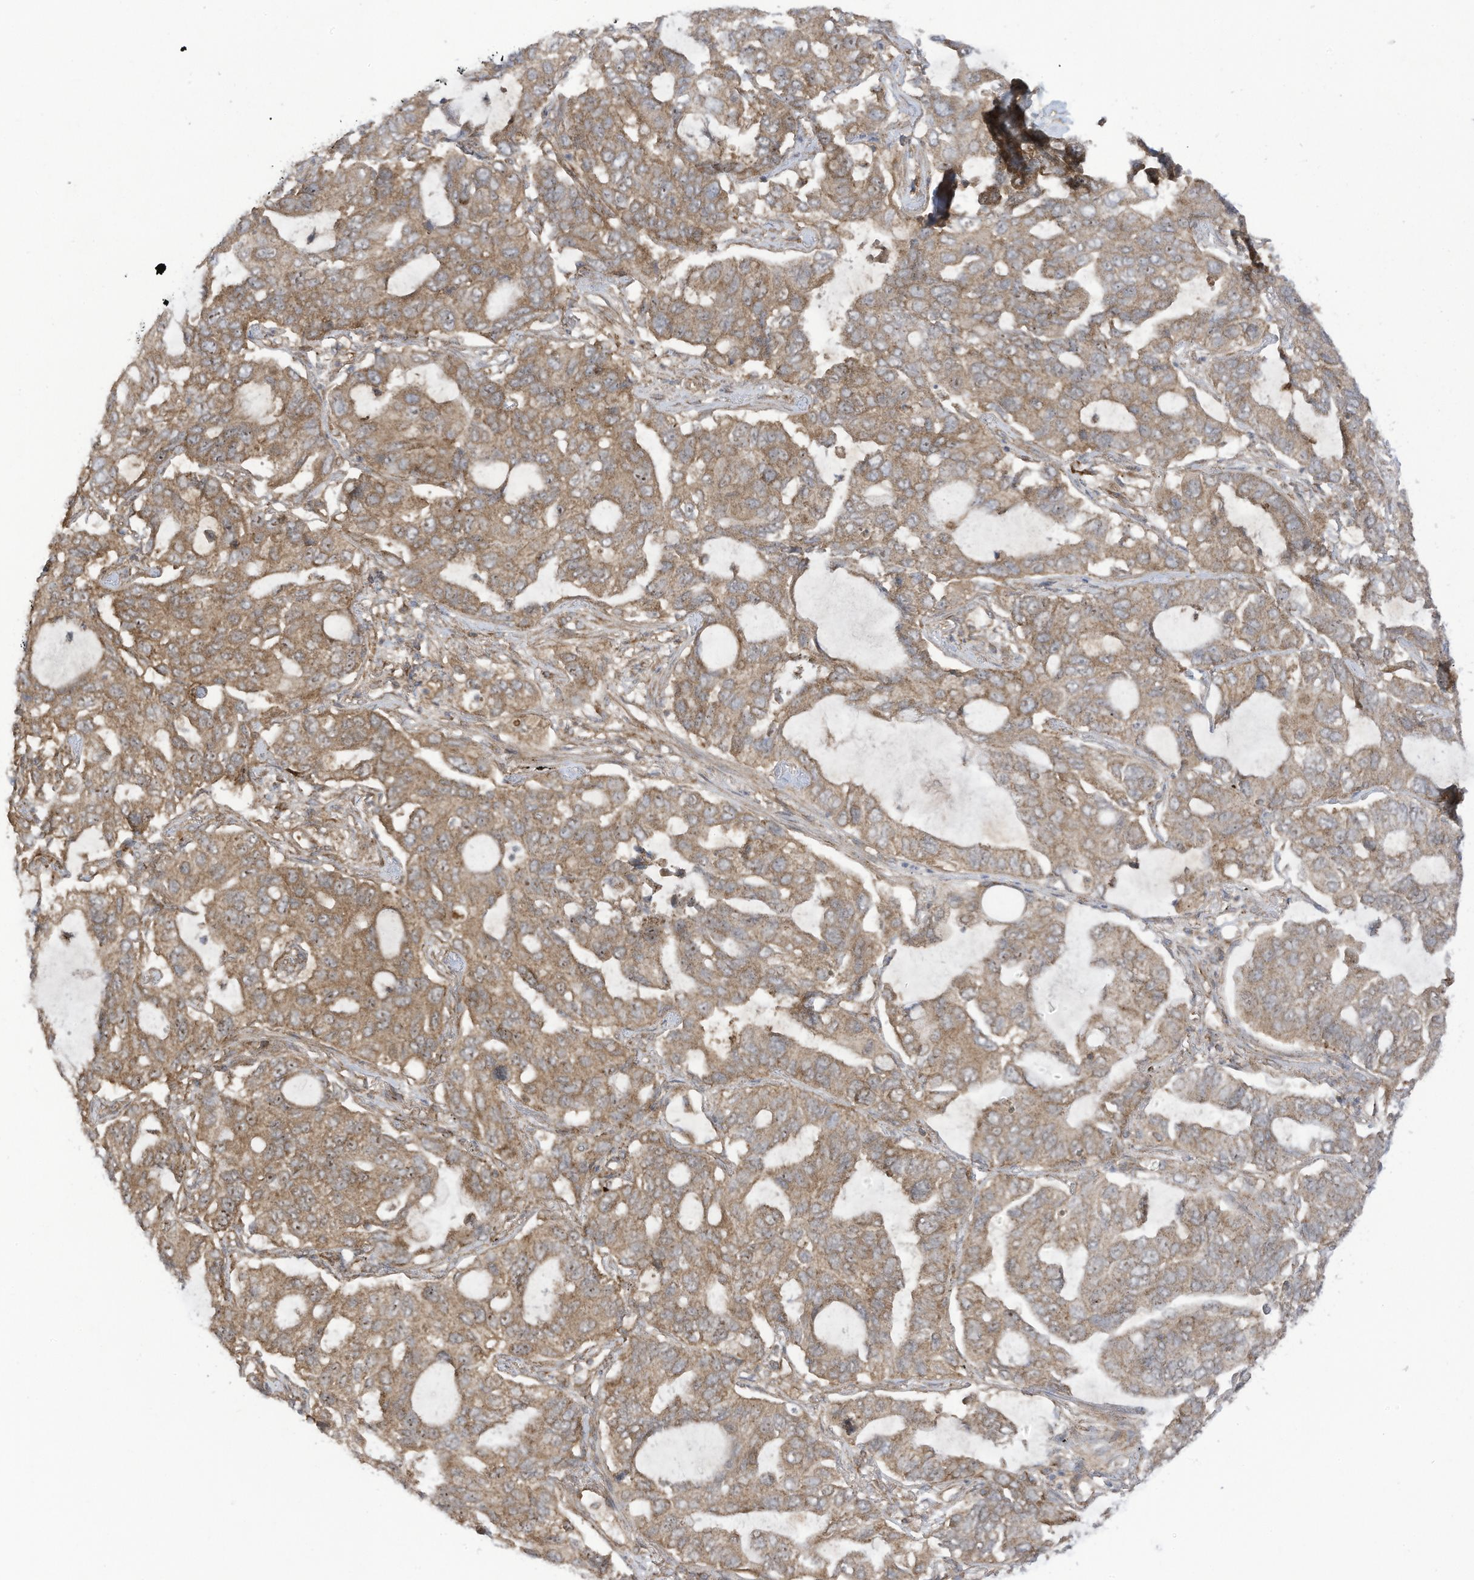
{"staining": {"intensity": "moderate", "quantity": ">75%", "location": "cytoplasmic/membranous"}, "tissue": "lung cancer", "cell_type": "Tumor cells", "image_type": "cancer", "snomed": [{"axis": "morphology", "description": "Adenocarcinoma, NOS"}, {"axis": "topography", "description": "Lung"}], "caption": "The immunohistochemical stain shows moderate cytoplasmic/membranous expression in tumor cells of lung cancer tissue.", "gene": "REPS1", "patient": {"sex": "male", "age": 64}}